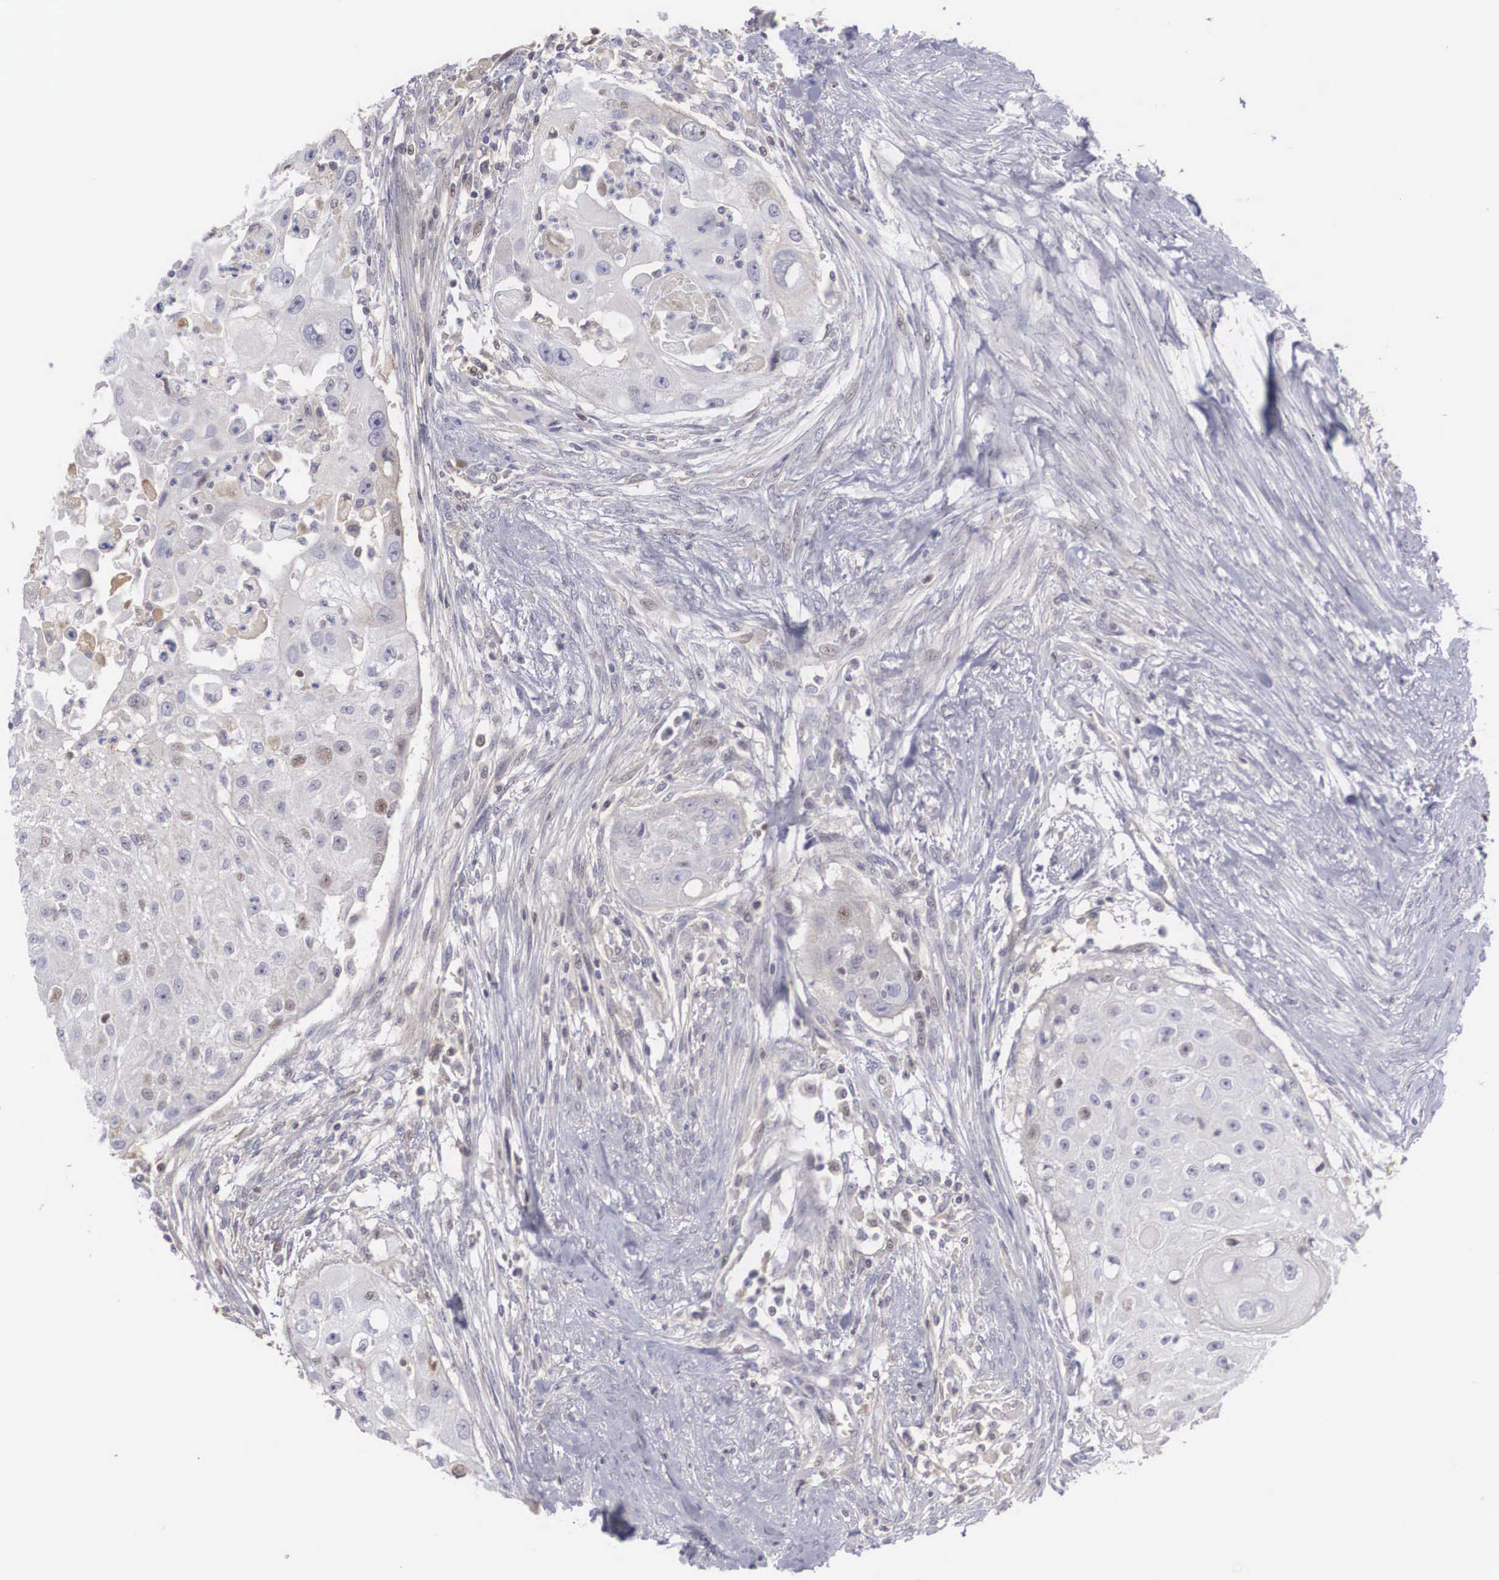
{"staining": {"intensity": "weak", "quantity": "<25%", "location": "nuclear"}, "tissue": "head and neck cancer", "cell_type": "Tumor cells", "image_type": "cancer", "snomed": [{"axis": "morphology", "description": "Squamous cell carcinoma, NOS"}, {"axis": "topography", "description": "Head-Neck"}], "caption": "Immunohistochemistry (IHC) micrograph of human squamous cell carcinoma (head and neck) stained for a protein (brown), which exhibits no positivity in tumor cells.", "gene": "RBPJ", "patient": {"sex": "male", "age": 64}}